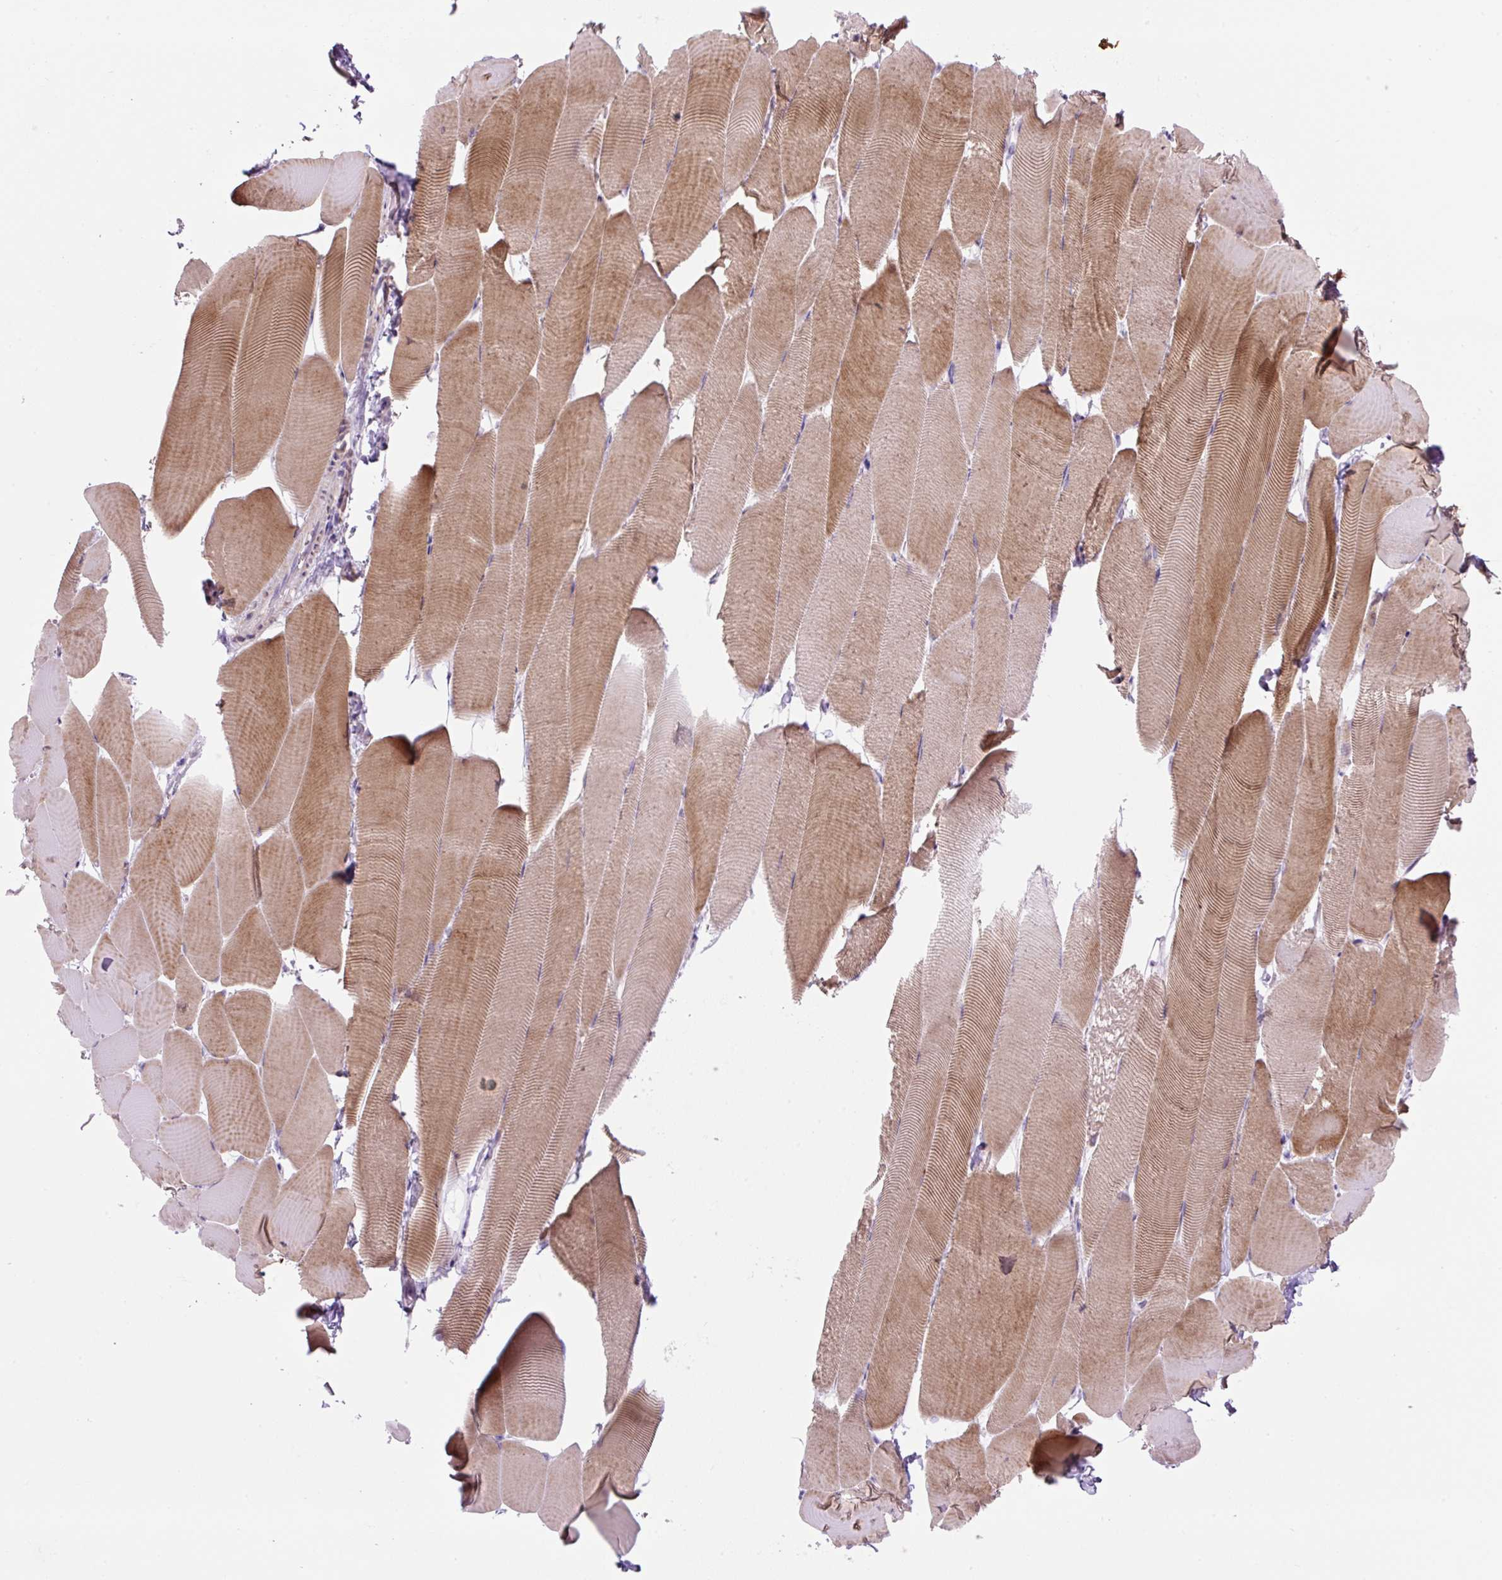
{"staining": {"intensity": "moderate", "quantity": ">75%", "location": "cytoplasmic/membranous"}, "tissue": "skeletal muscle", "cell_type": "Myocytes", "image_type": "normal", "snomed": [{"axis": "morphology", "description": "Normal tissue, NOS"}, {"axis": "topography", "description": "Skeletal muscle"}], "caption": "Myocytes exhibit medium levels of moderate cytoplasmic/membranous expression in approximately >75% of cells in benign skeletal muscle. The staining is performed using DAB (3,3'-diaminobenzidine) brown chromogen to label protein expression. The nuclei are counter-stained blue using hematoxylin.", "gene": "OGDHL", "patient": {"sex": "male", "age": 25}}